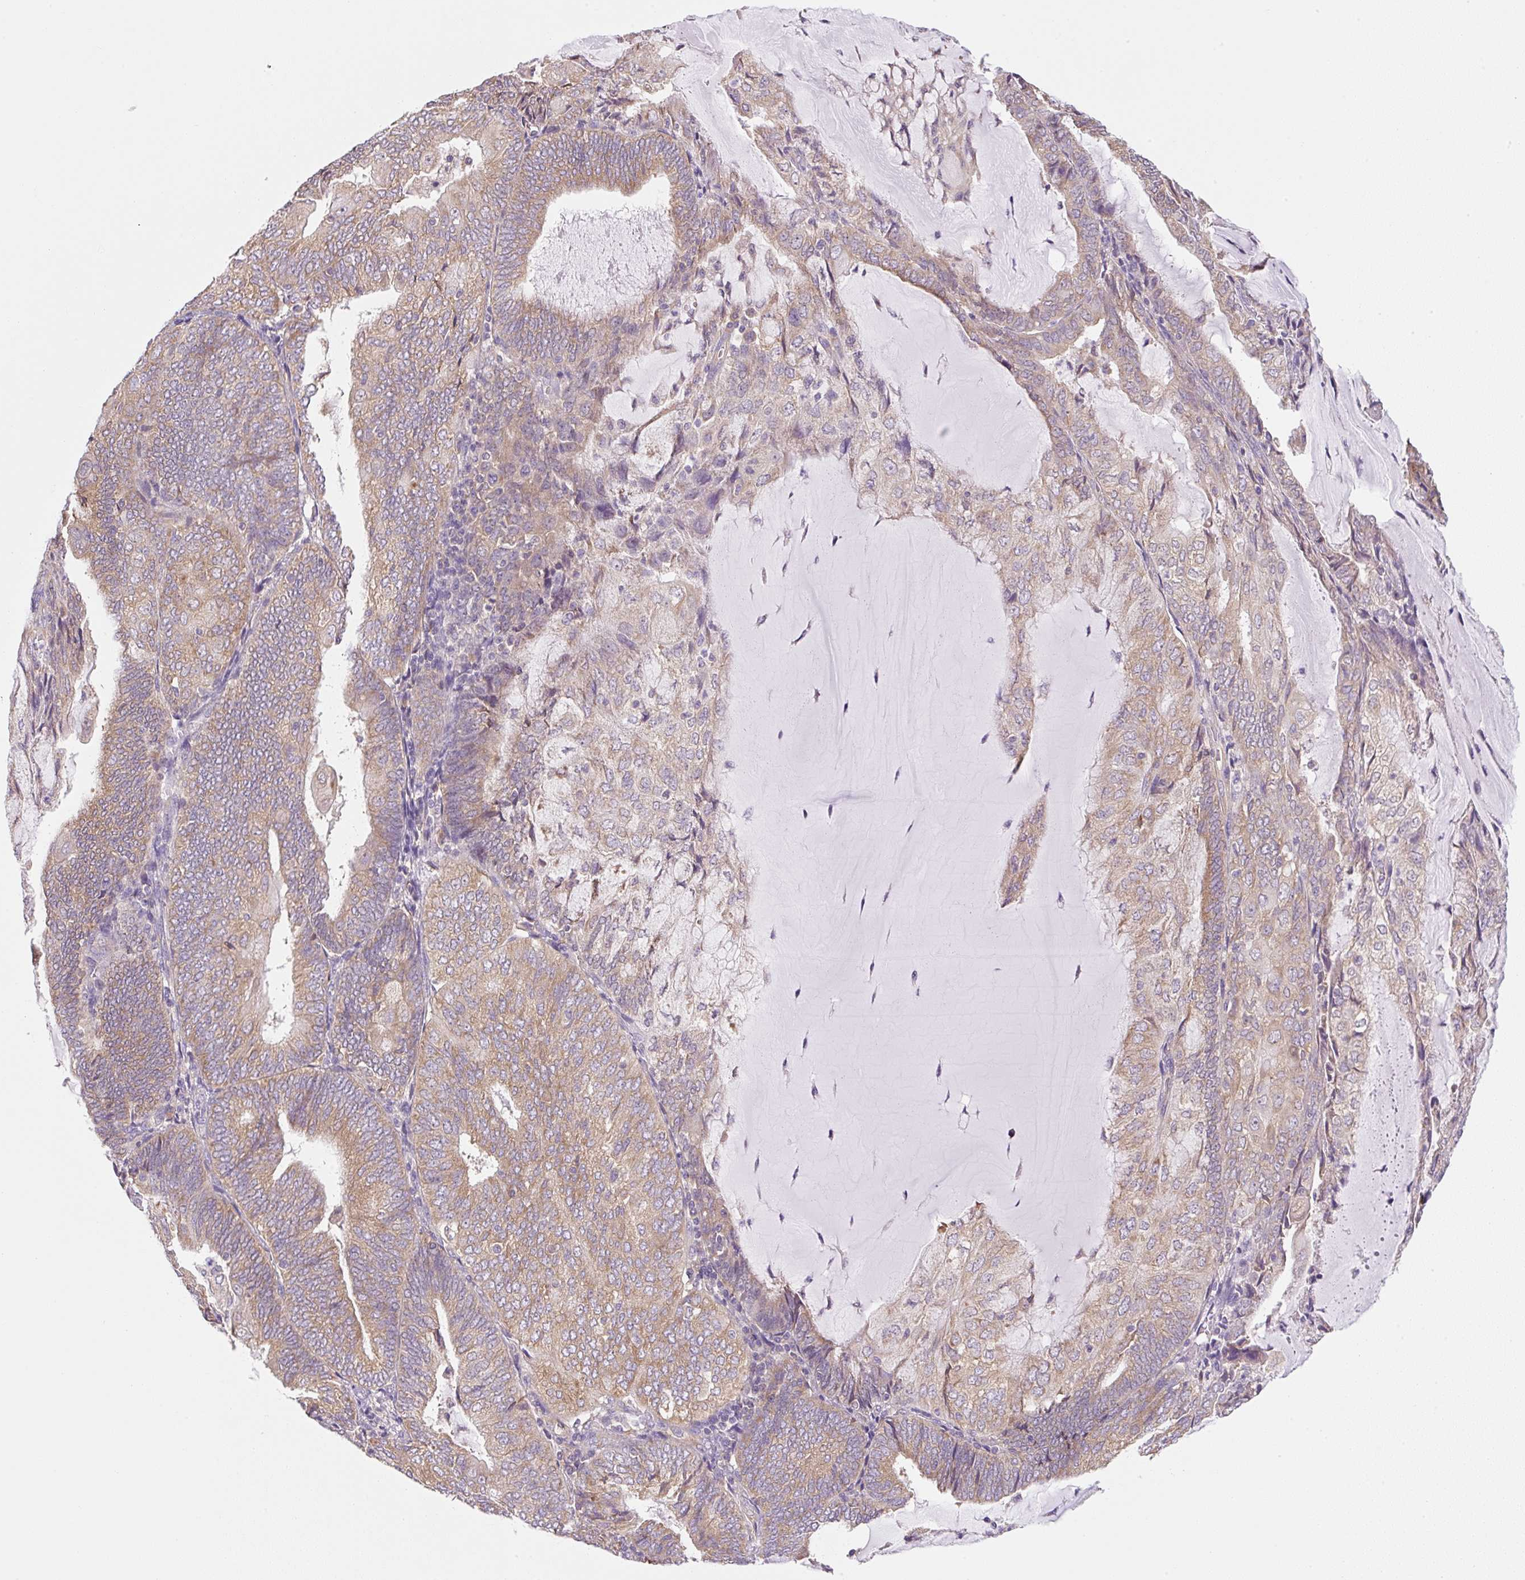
{"staining": {"intensity": "weak", "quantity": ">75%", "location": "cytoplasmic/membranous"}, "tissue": "endometrial cancer", "cell_type": "Tumor cells", "image_type": "cancer", "snomed": [{"axis": "morphology", "description": "Adenocarcinoma, NOS"}, {"axis": "topography", "description": "Endometrium"}], "caption": "A histopathology image of human endometrial cancer (adenocarcinoma) stained for a protein displays weak cytoplasmic/membranous brown staining in tumor cells.", "gene": "RPL18A", "patient": {"sex": "female", "age": 81}}